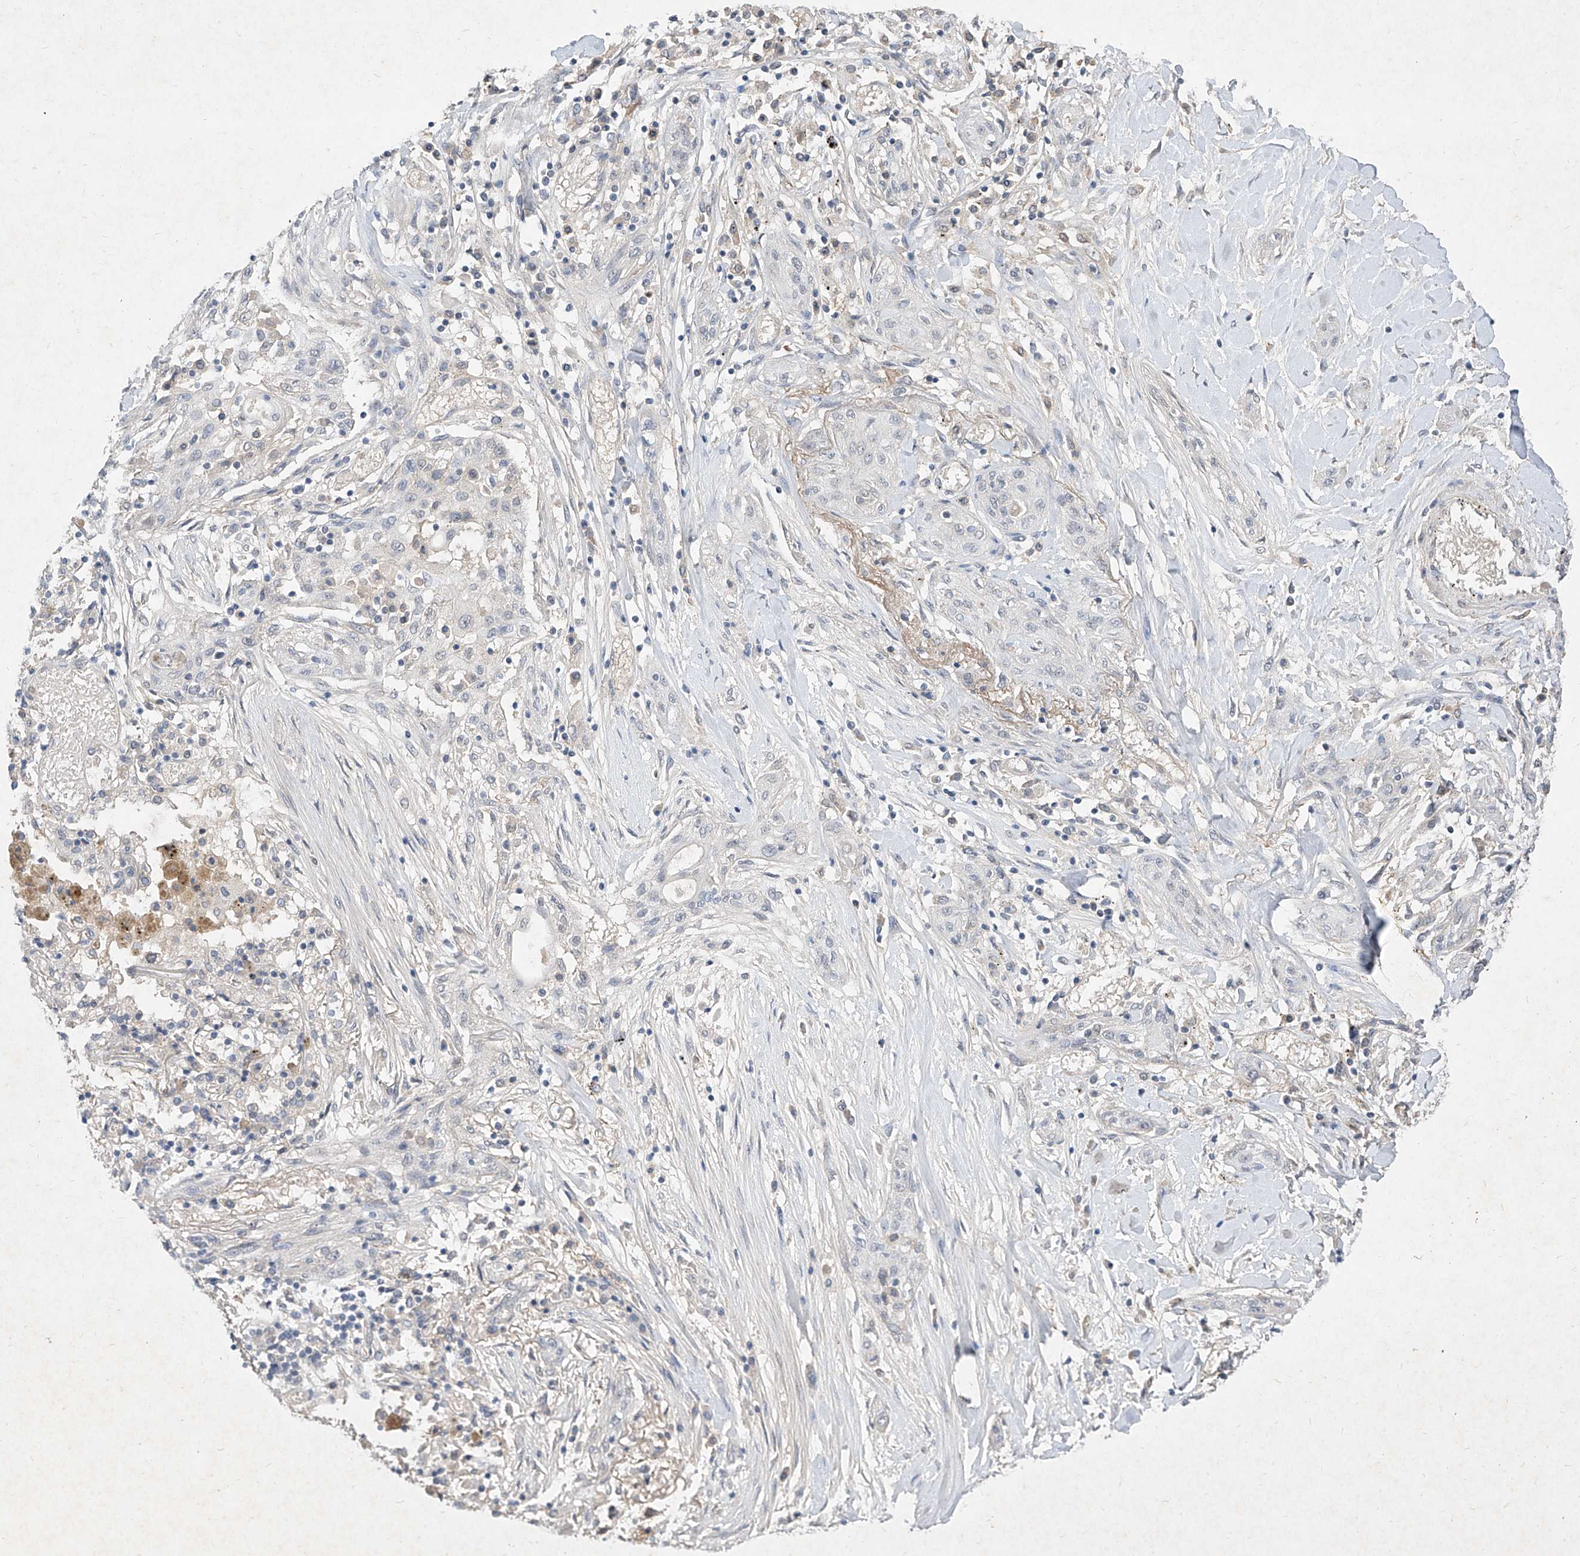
{"staining": {"intensity": "negative", "quantity": "none", "location": "none"}, "tissue": "lung cancer", "cell_type": "Tumor cells", "image_type": "cancer", "snomed": [{"axis": "morphology", "description": "Squamous cell carcinoma, NOS"}, {"axis": "topography", "description": "Lung"}], "caption": "Tumor cells are negative for protein expression in human squamous cell carcinoma (lung).", "gene": "C4A", "patient": {"sex": "female", "age": 47}}